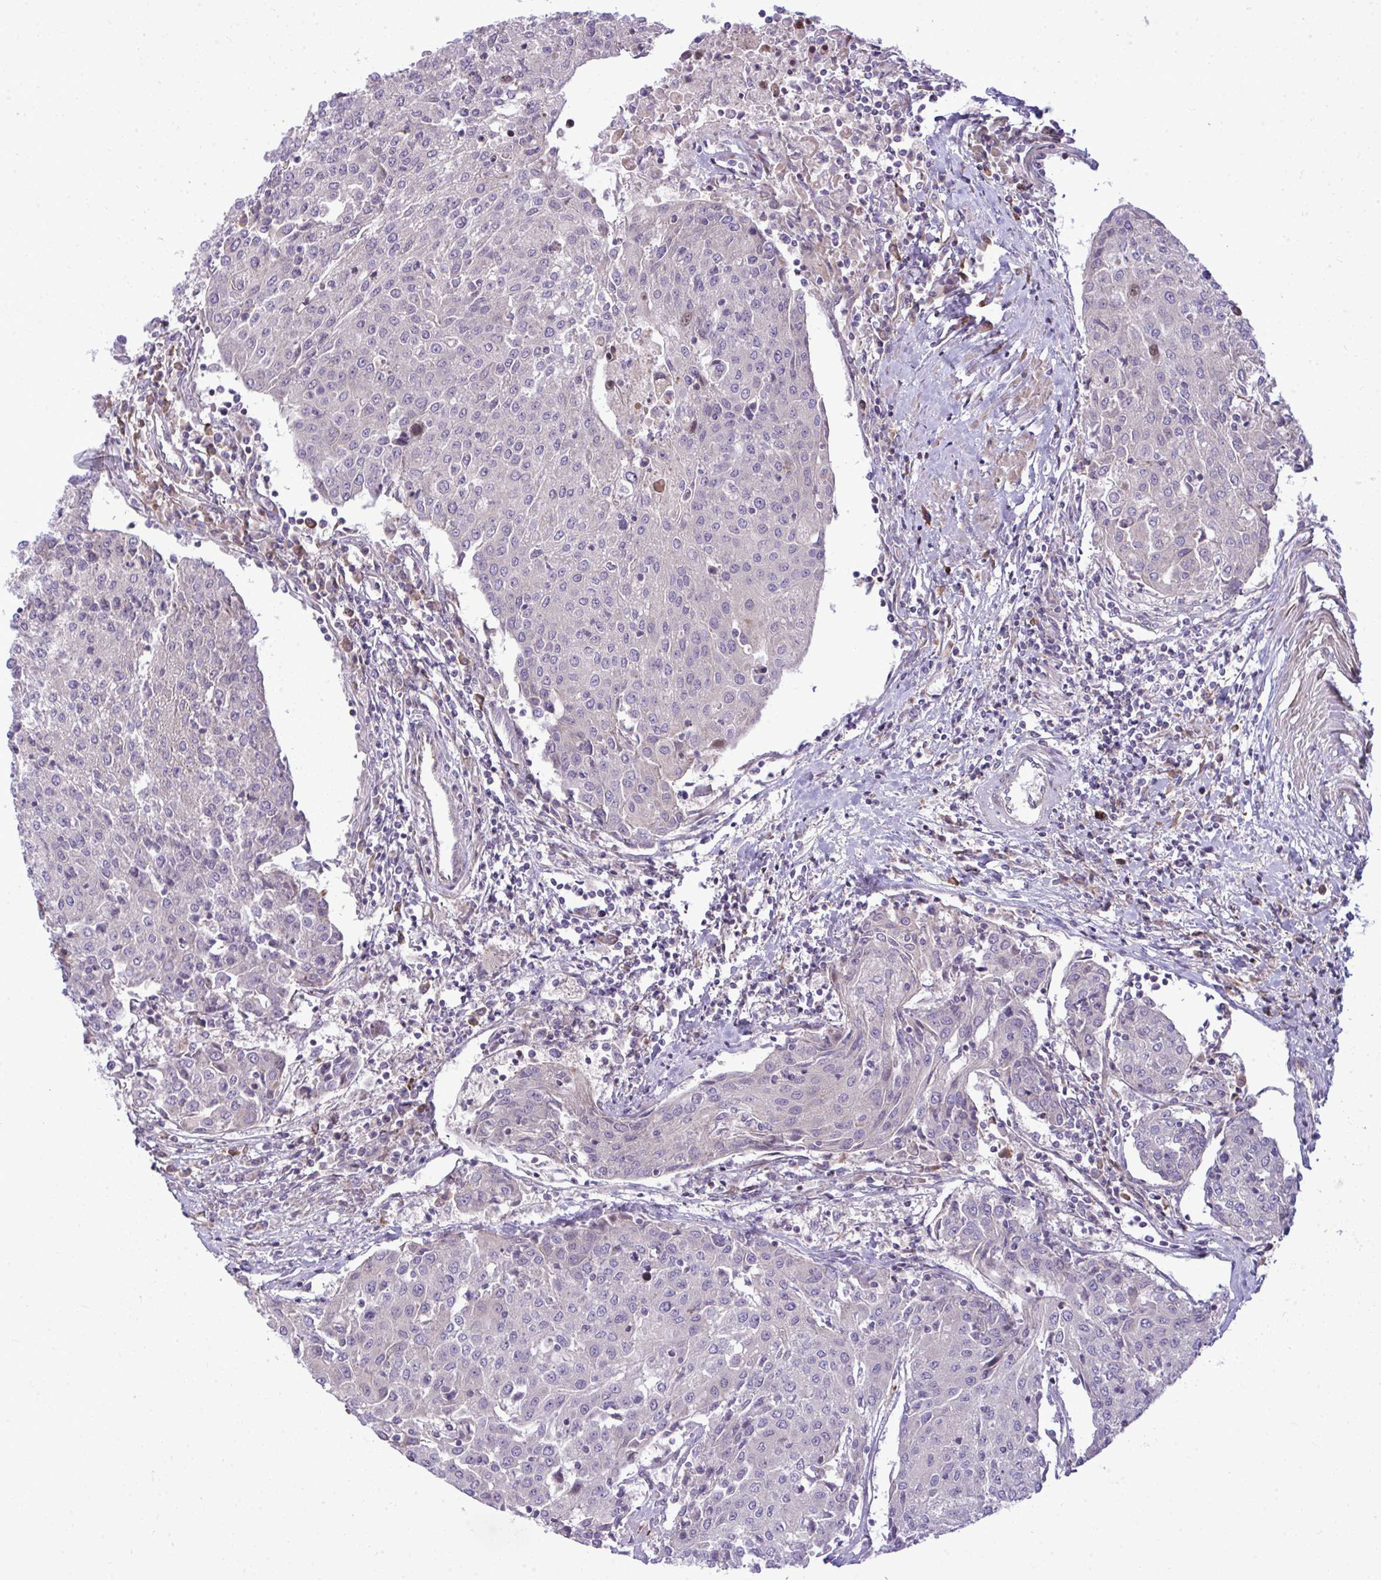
{"staining": {"intensity": "negative", "quantity": "none", "location": "none"}, "tissue": "urothelial cancer", "cell_type": "Tumor cells", "image_type": "cancer", "snomed": [{"axis": "morphology", "description": "Urothelial carcinoma, High grade"}, {"axis": "topography", "description": "Urinary bladder"}], "caption": "An immunohistochemistry photomicrograph of urothelial carcinoma (high-grade) is shown. There is no staining in tumor cells of urothelial carcinoma (high-grade). The staining was performed using DAB (3,3'-diaminobenzidine) to visualize the protein expression in brown, while the nuclei were stained in blue with hematoxylin (Magnification: 20x).", "gene": "ZSCAN9", "patient": {"sex": "female", "age": 85}}